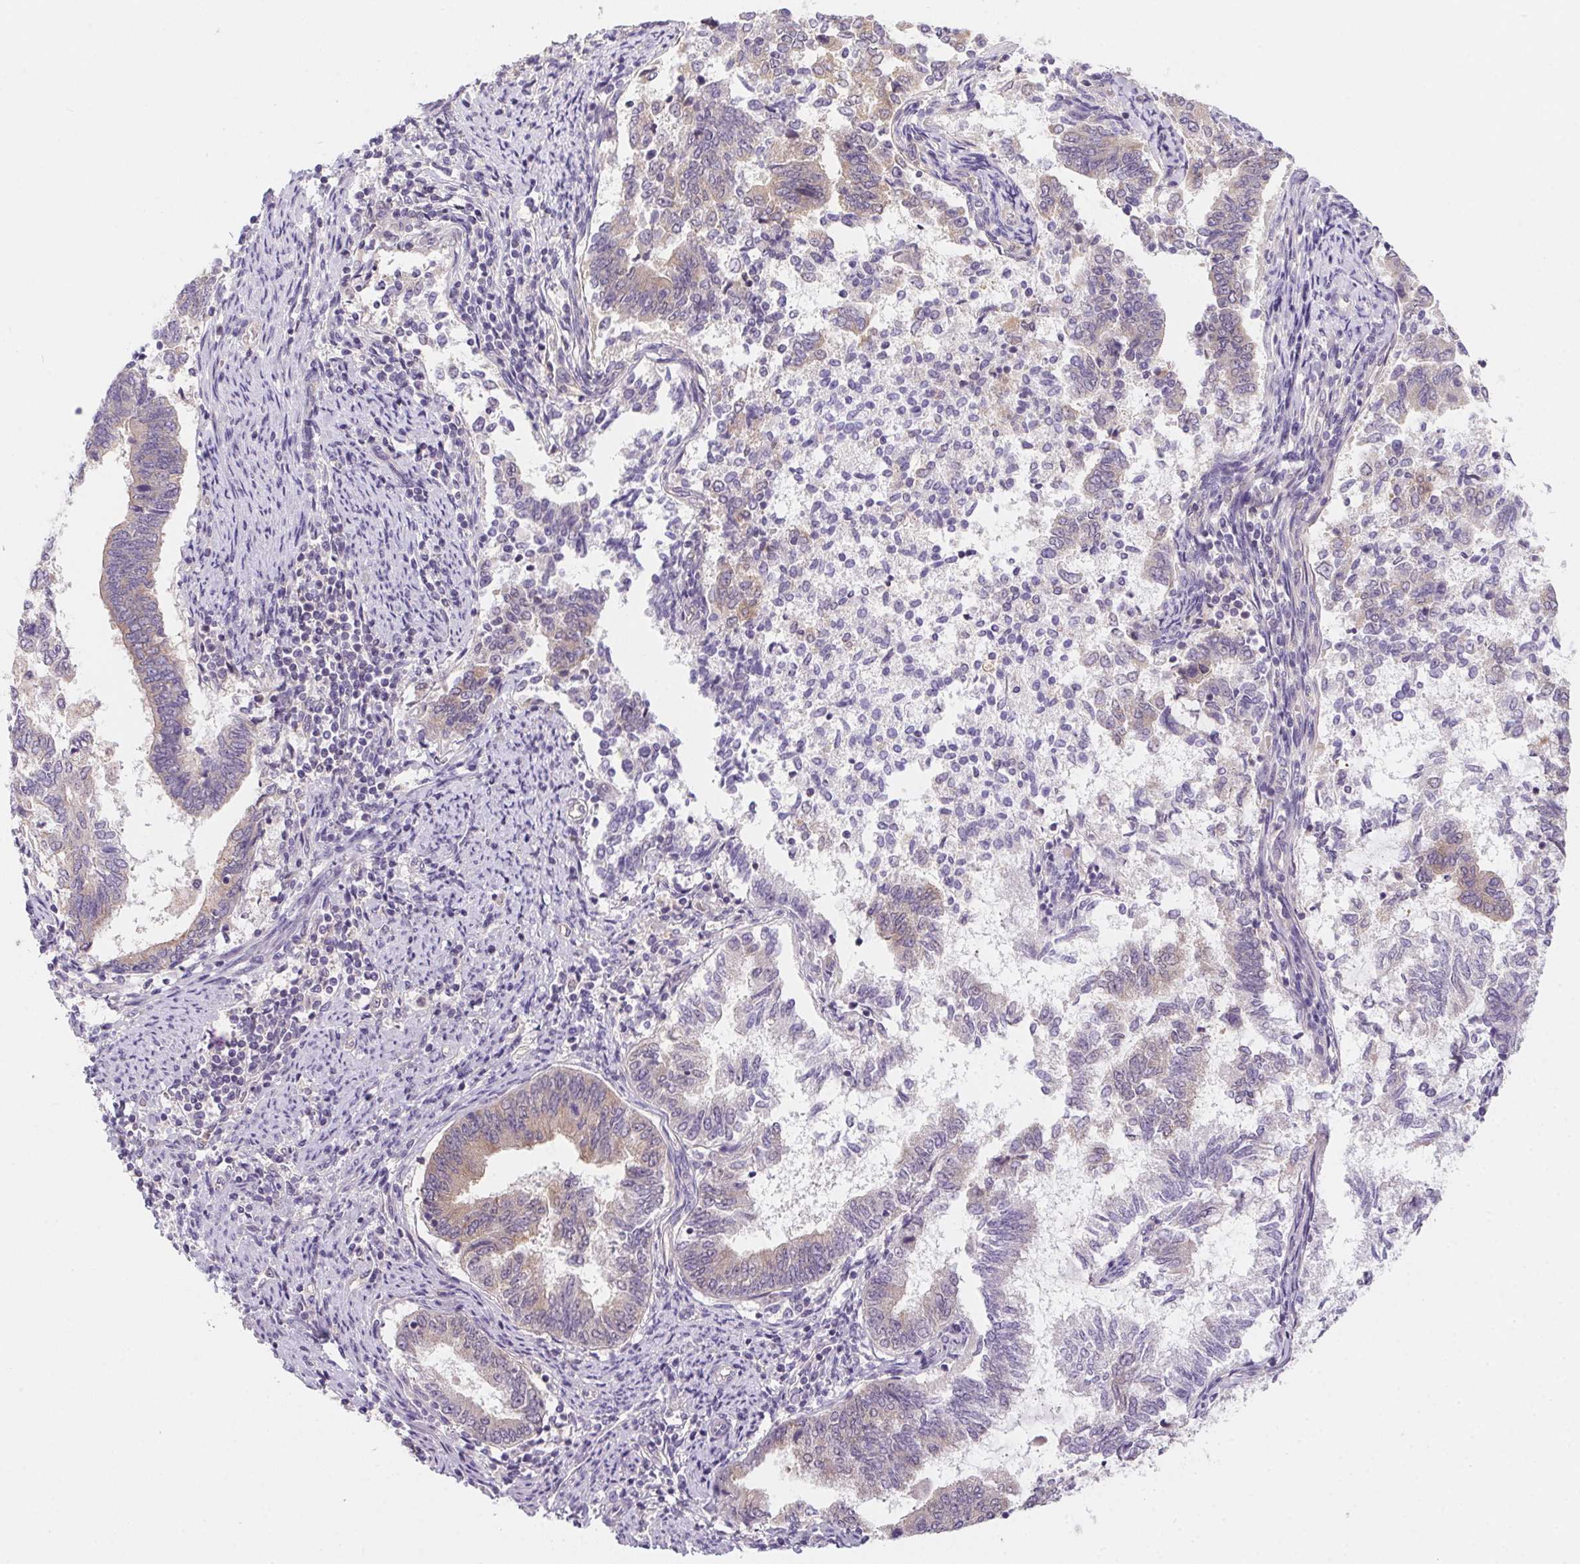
{"staining": {"intensity": "weak", "quantity": "<25%", "location": "cytoplasmic/membranous"}, "tissue": "endometrial cancer", "cell_type": "Tumor cells", "image_type": "cancer", "snomed": [{"axis": "morphology", "description": "Adenocarcinoma, NOS"}, {"axis": "topography", "description": "Endometrium"}], "caption": "Endometrial cancer was stained to show a protein in brown. There is no significant staining in tumor cells.", "gene": "PRKAA1", "patient": {"sex": "female", "age": 65}}